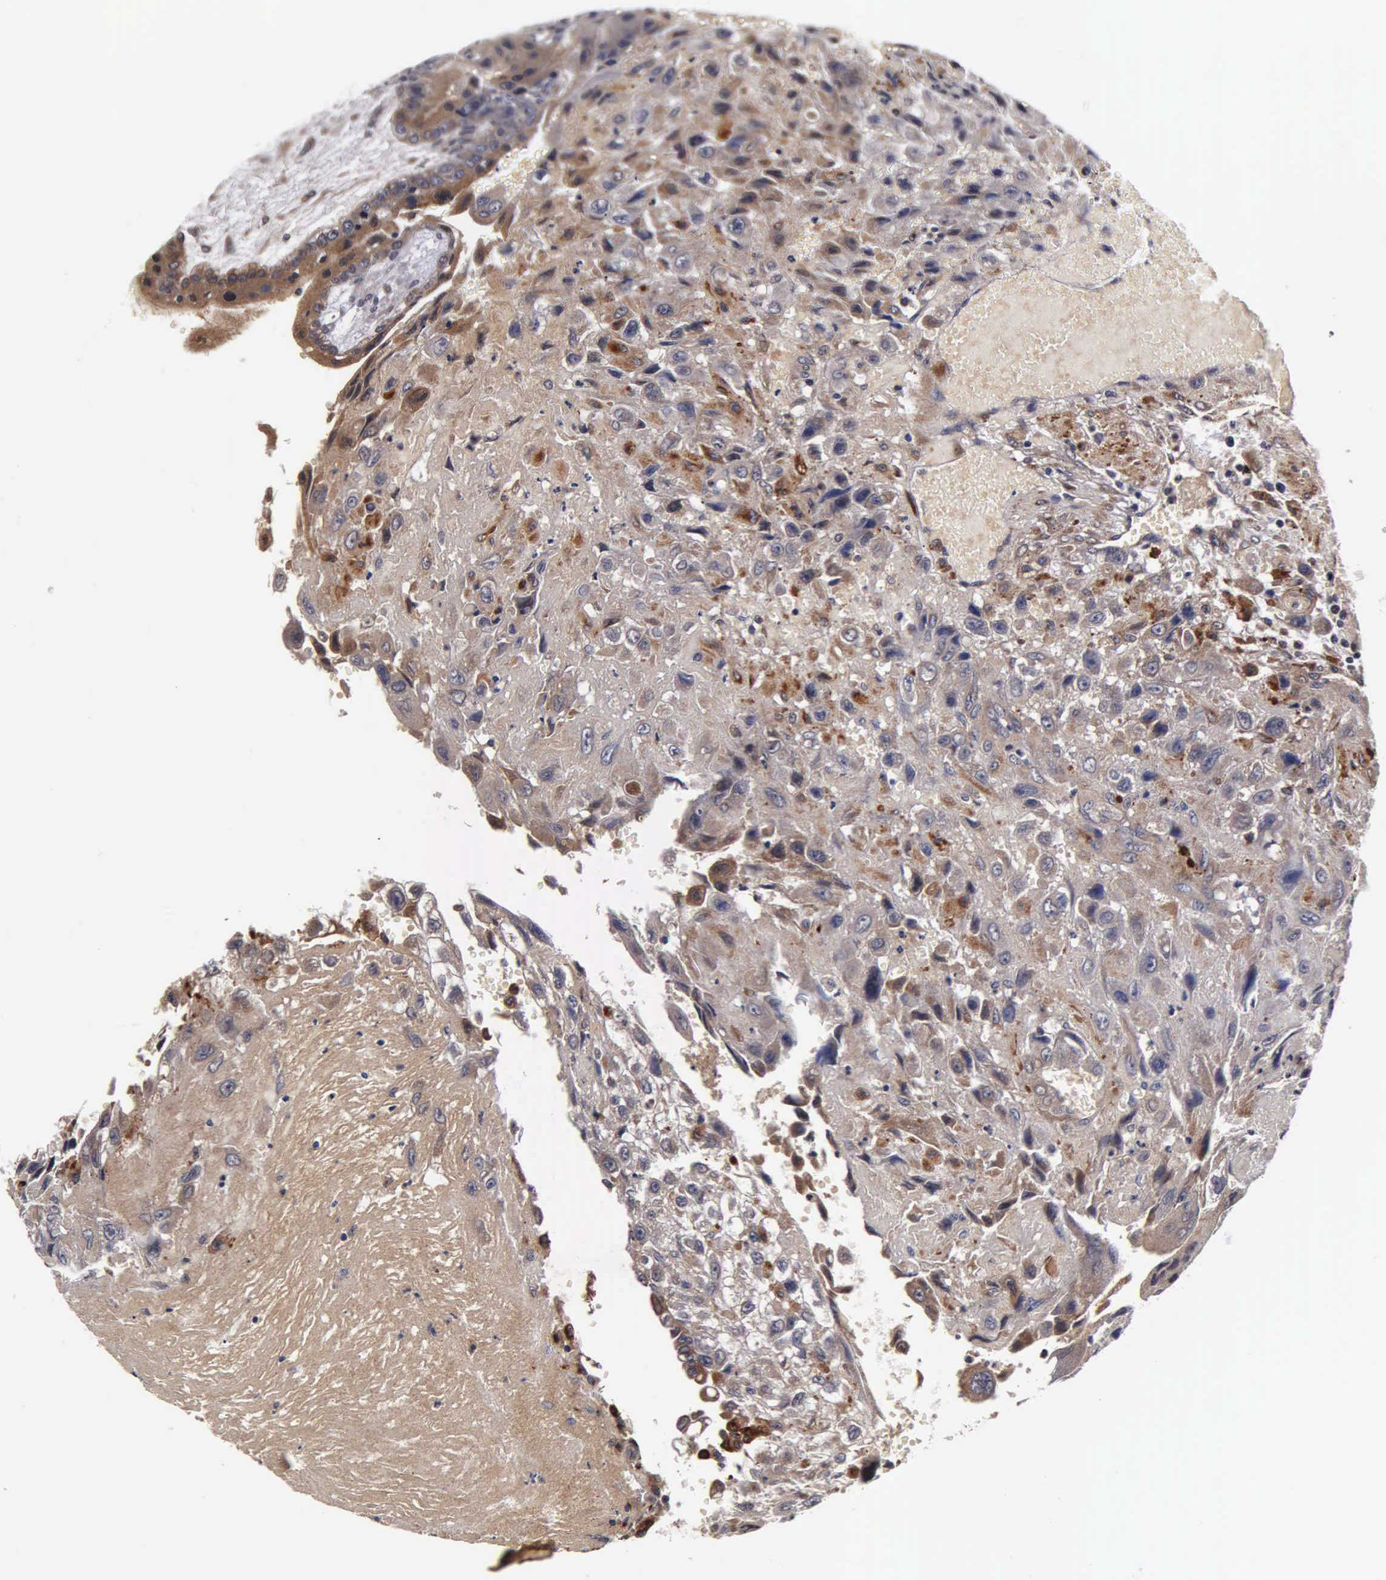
{"staining": {"intensity": "moderate", "quantity": "25%-75%", "location": "cytoplasmic/membranous"}, "tissue": "placenta", "cell_type": "Decidual cells", "image_type": "normal", "snomed": [{"axis": "morphology", "description": "Normal tissue, NOS"}, {"axis": "topography", "description": "Placenta"}], "caption": "DAB immunohistochemical staining of unremarkable human placenta displays moderate cytoplasmic/membranous protein positivity in approximately 25%-75% of decidual cells.", "gene": "CST3", "patient": {"sex": "female", "age": 34}}